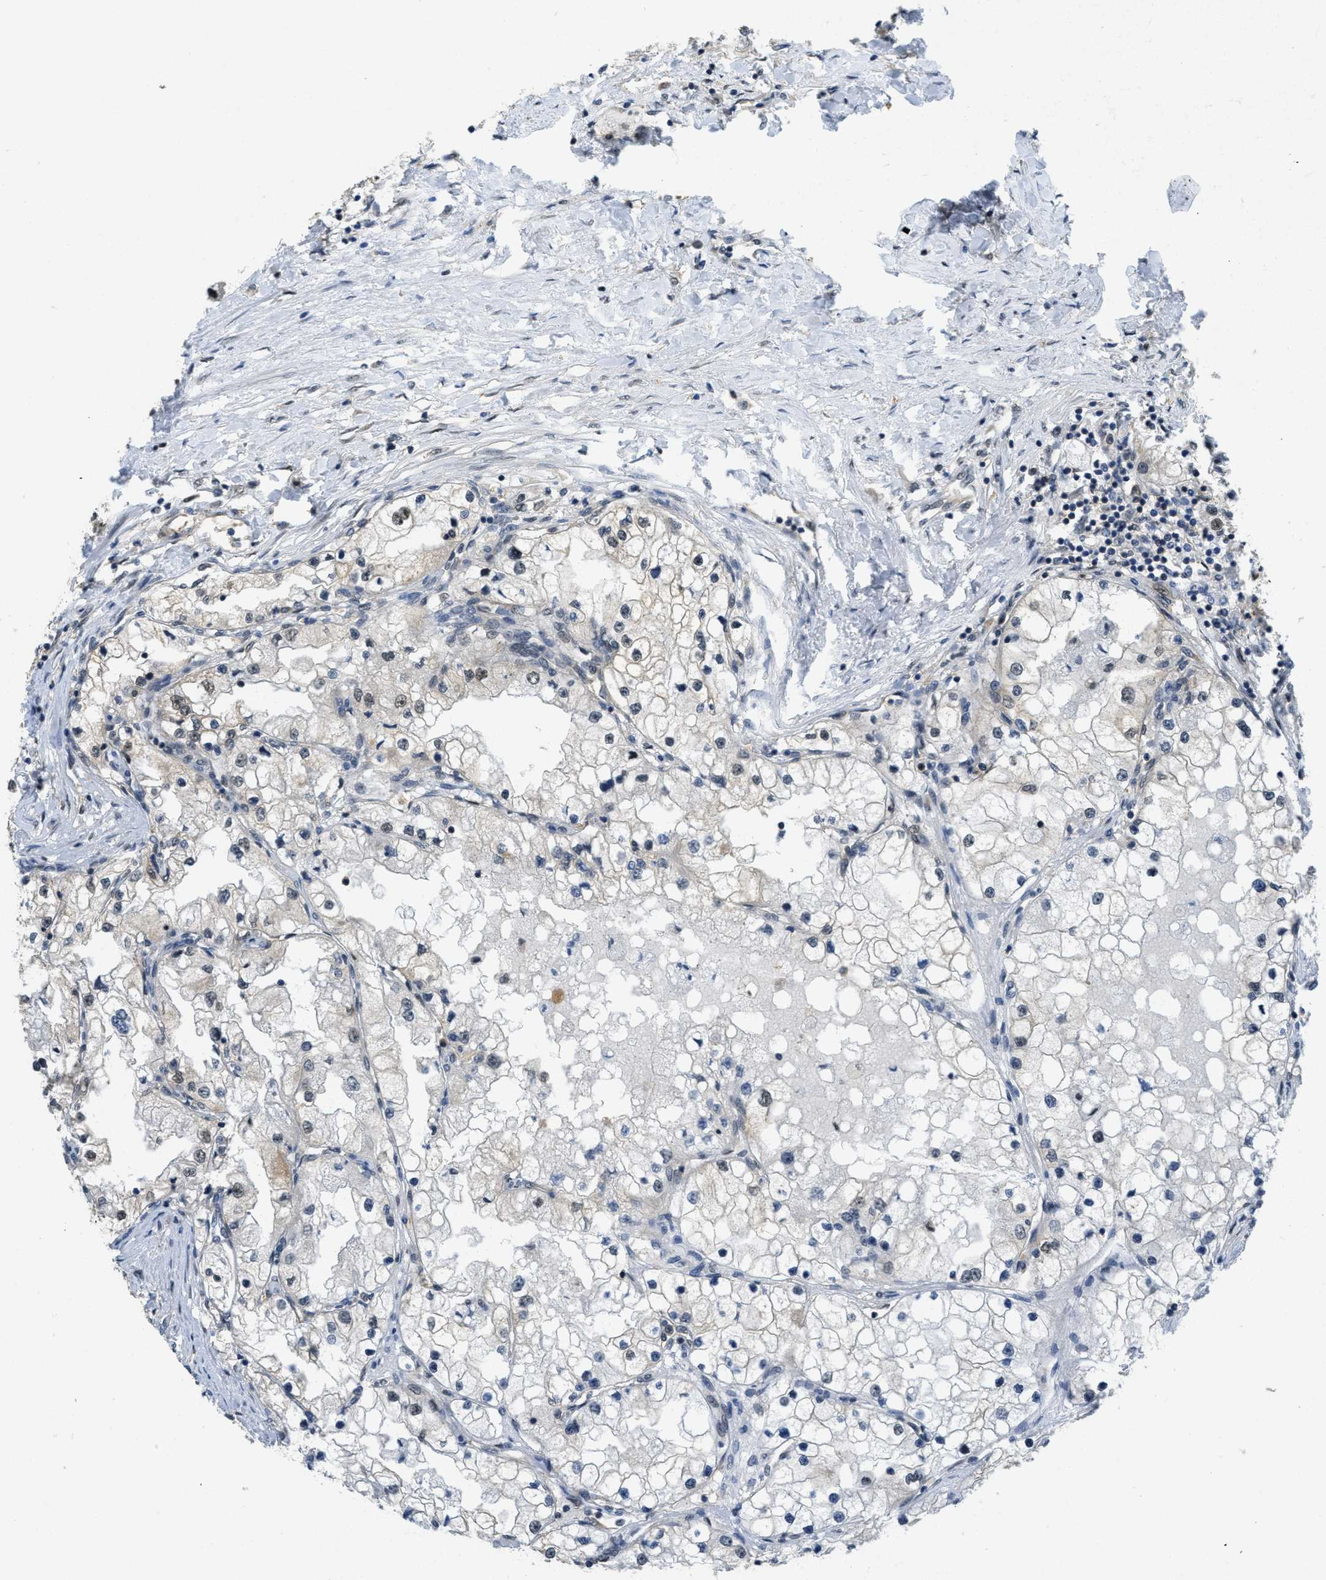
{"staining": {"intensity": "negative", "quantity": "none", "location": "none"}, "tissue": "renal cancer", "cell_type": "Tumor cells", "image_type": "cancer", "snomed": [{"axis": "morphology", "description": "Adenocarcinoma, NOS"}, {"axis": "topography", "description": "Kidney"}], "caption": "This is an immunohistochemistry micrograph of renal adenocarcinoma. There is no expression in tumor cells.", "gene": "PSMC5", "patient": {"sex": "male", "age": 68}}